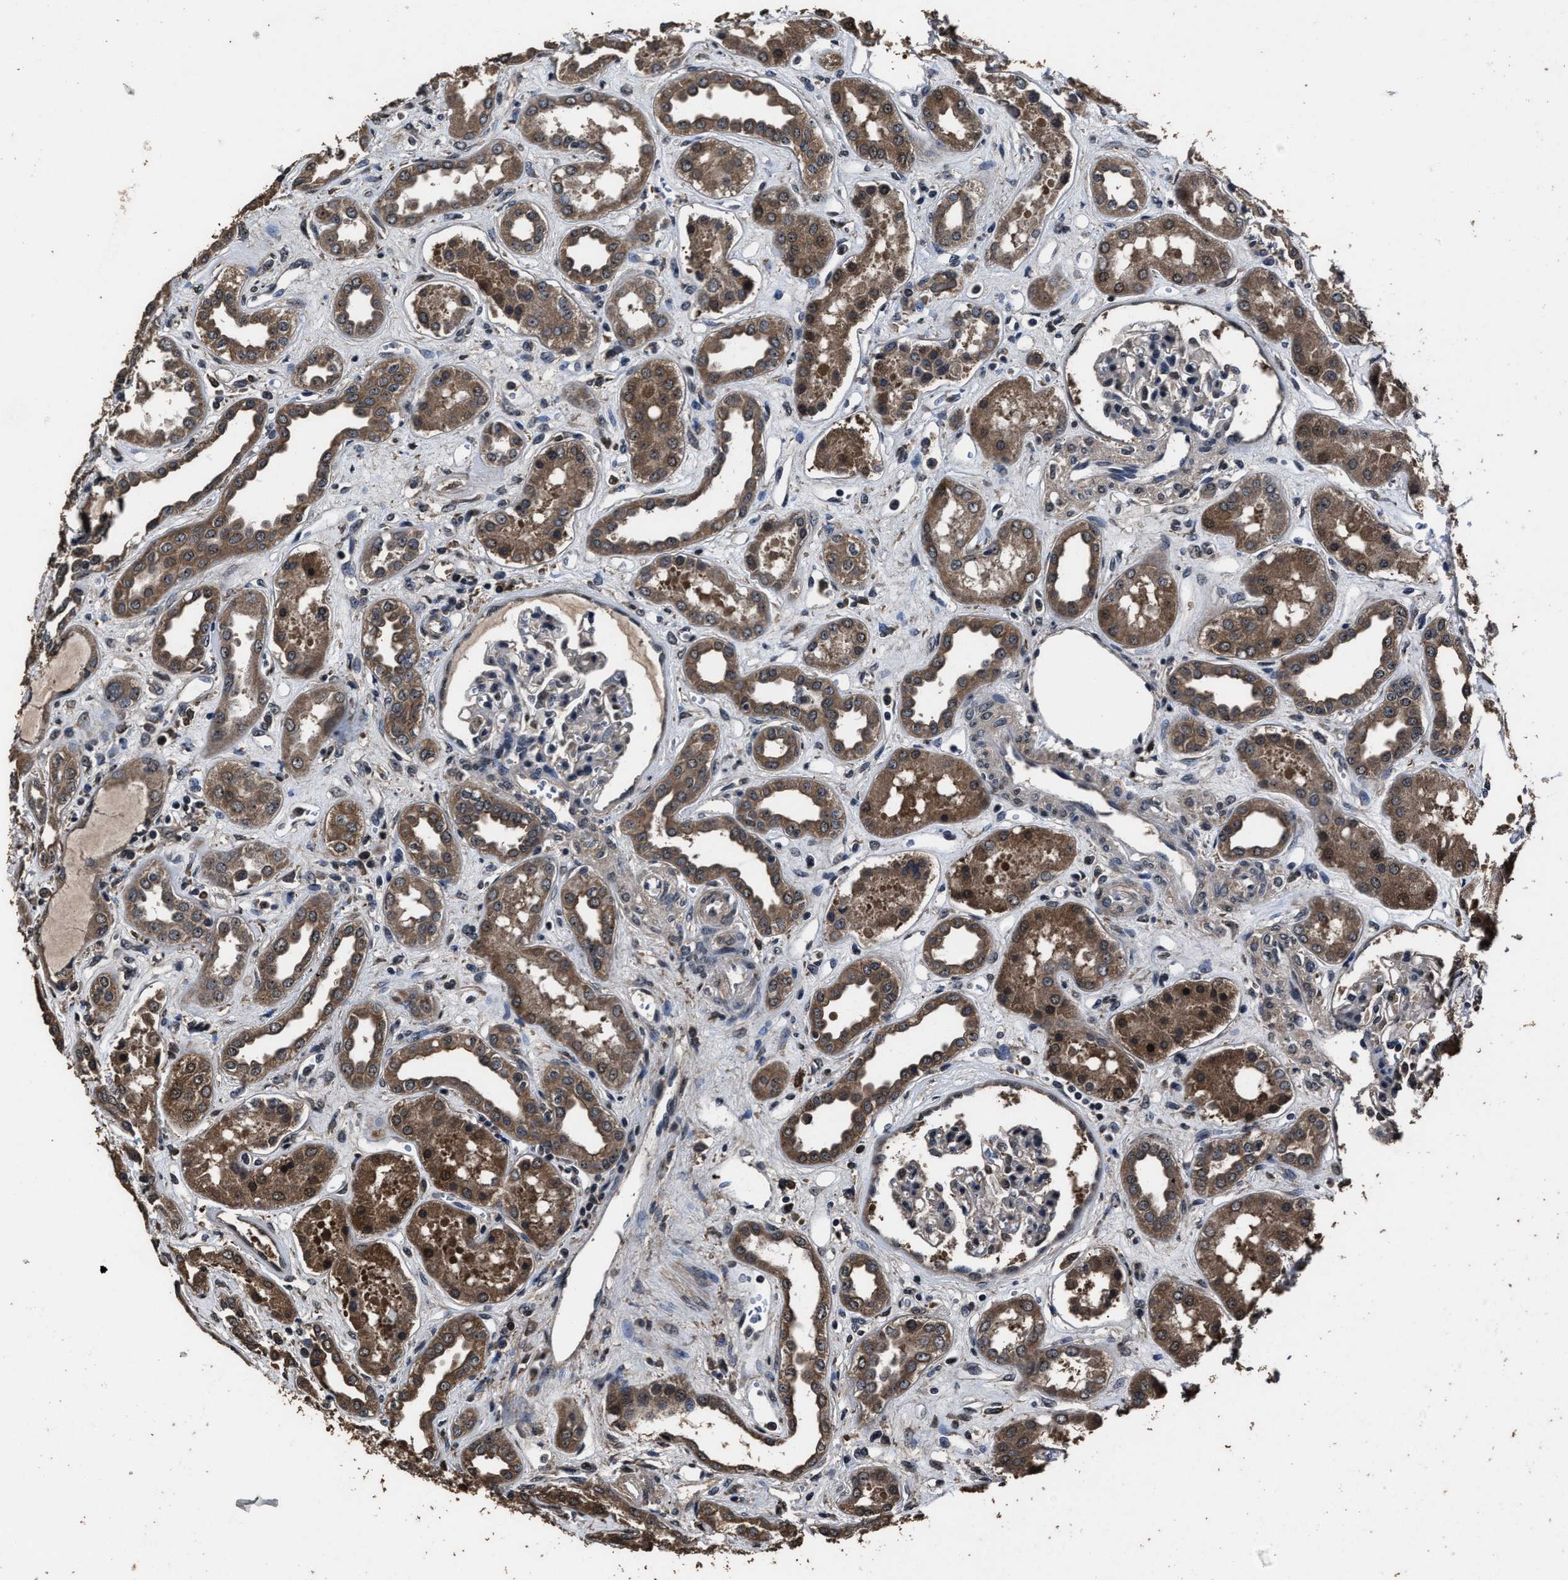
{"staining": {"intensity": "weak", "quantity": "<25%", "location": "nuclear"}, "tissue": "kidney", "cell_type": "Cells in glomeruli", "image_type": "normal", "snomed": [{"axis": "morphology", "description": "Normal tissue, NOS"}, {"axis": "topography", "description": "Kidney"}], "caption": "Immunohistochemistry (IHC) photomicrograph of normal kidney: human kidney stained with DAB (3,3'-diaminobenzidine) demonstrates no significant protein positivity in cells in glomeruli. The staining was performed using DAB (3,3'-diaminobenzidine) to visualize the protein expression in brown, while the nuclei were stained in blue with hematoxylin (Magnification: 20x).", "gene": "RSBN1L", "patient": {"sex": "male", "age": 59}}